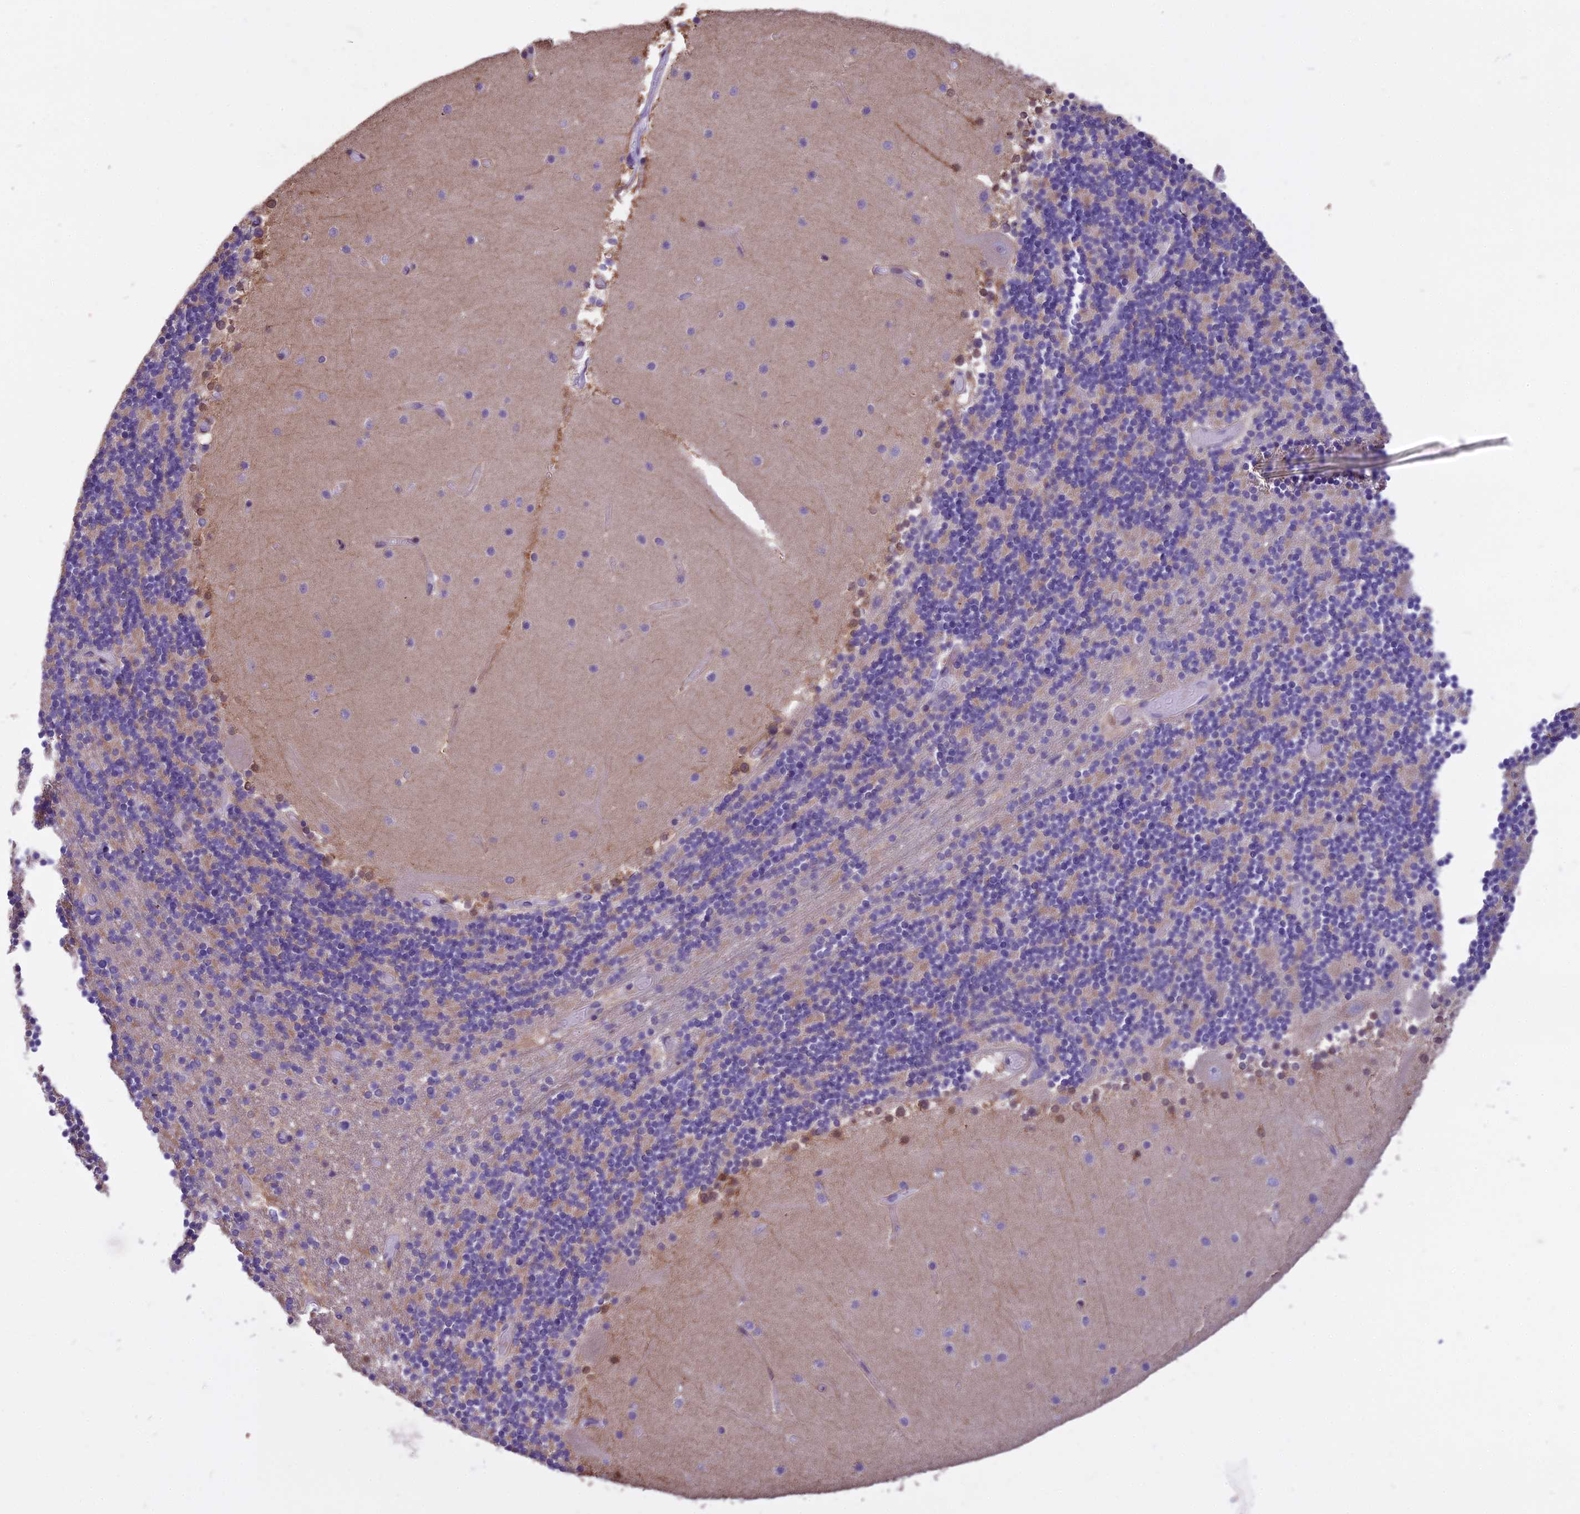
{"staining": {"intensity": "moderate", "quantity": "25%-75%", "location": "cytoplasmic/membranous"}, "tissue": "cerebellum", "cell_type": "Cells in granular layer", "image_type": "normal", "snomed": [{"axis": "morphology", "description": "Normal tissue, NOS"}, {"axis": "topography", "description": "Cerebellum"}], "caption": "Immunohistochemical staining of benign human cerebellum displays medium levels of moderate cytoplasmic/membranous staining in approximately 25%-75% of cells in granular layer. The staining was performed using DAB (3,3'-diaminobenzidine), with brown indicating positive protein expression. Nuclei are stained blue with hematoxylin.", "gene": "DUS2", "patient": {"sex": "female", "age": 28}}